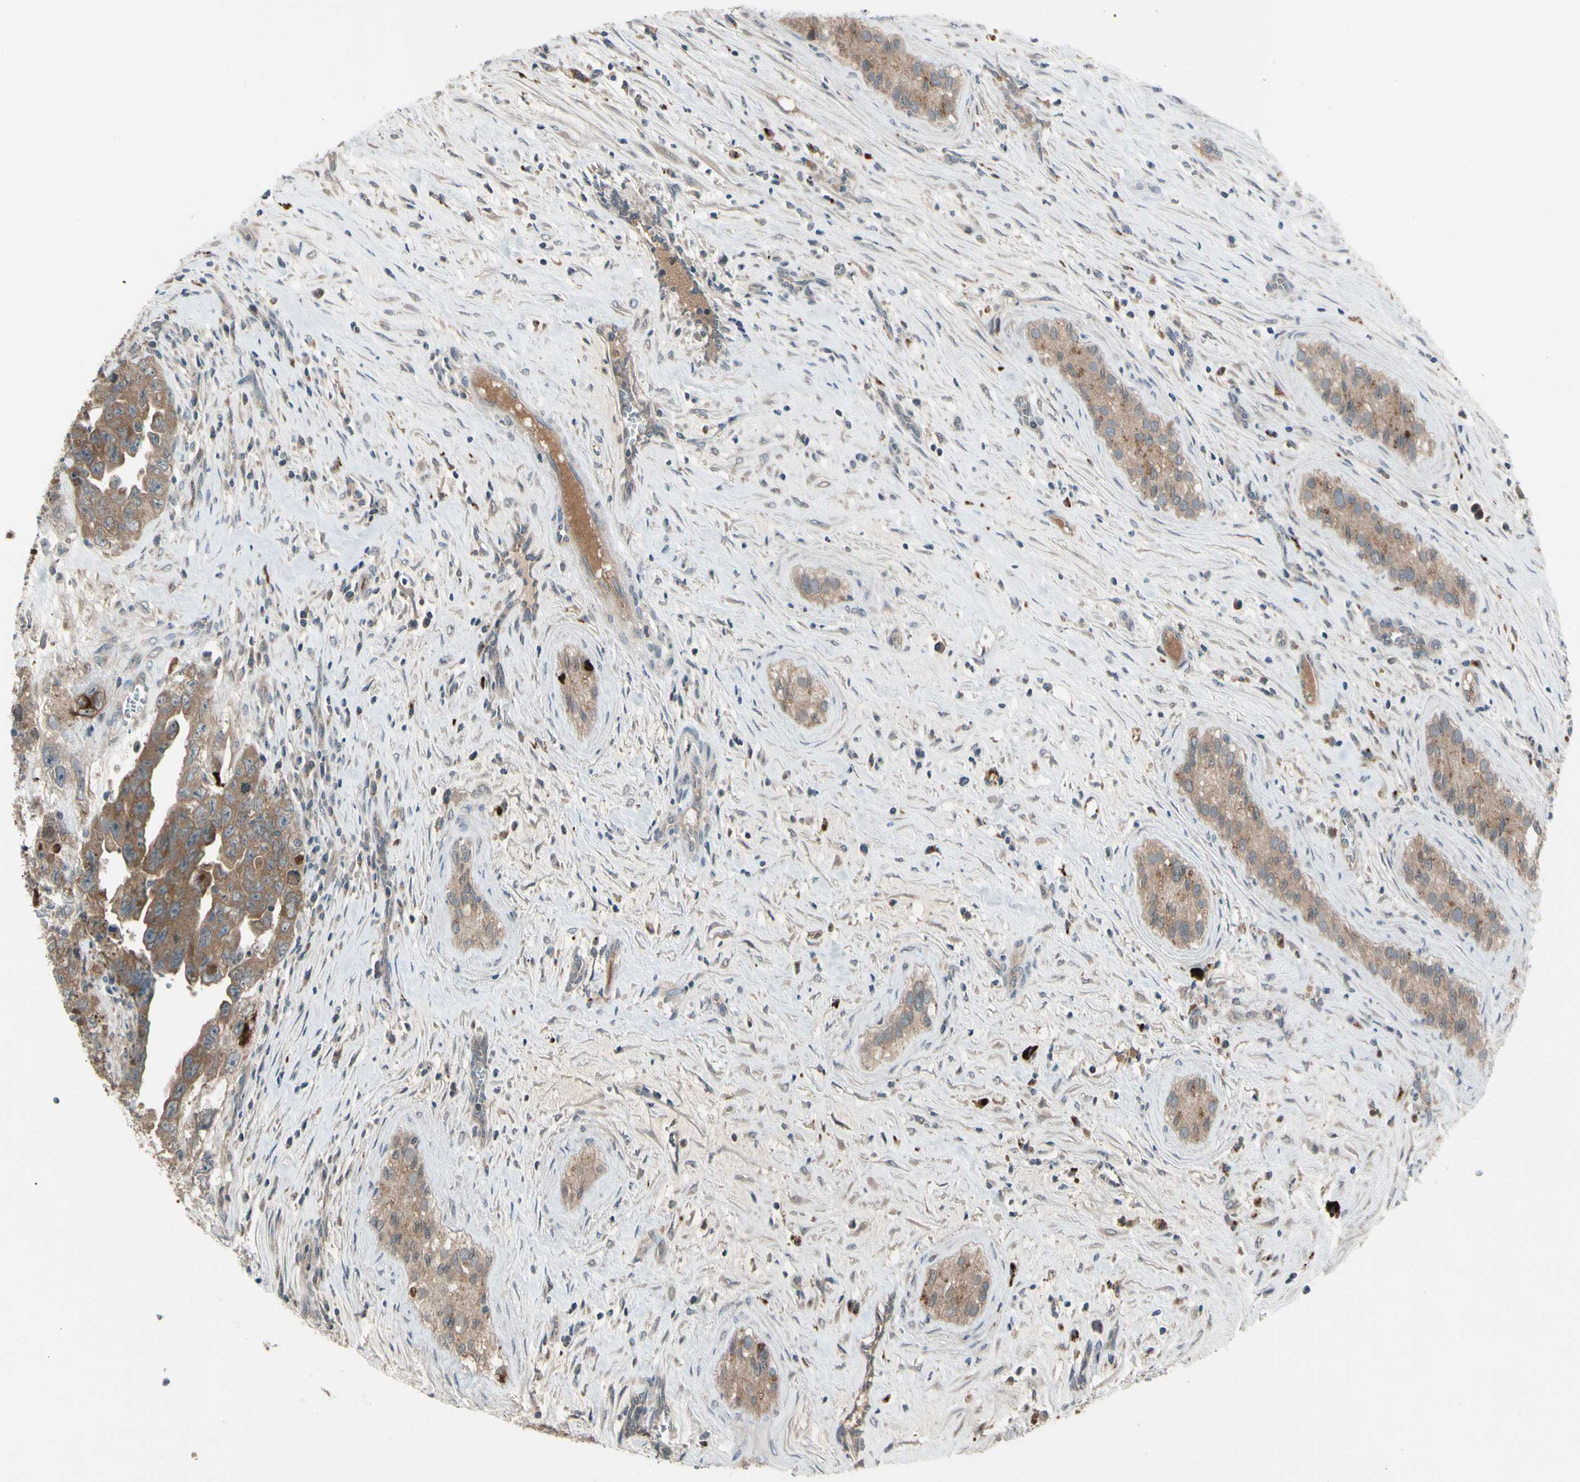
{"staining": {"intensity": "moderate", "quantity": ">75%", "location": "cytoplasmic/membranous"}, "tissue": "testis cancer", "cell_type": "Tumor cells", "image_type": "cancer", "snomed": [{"axis": "morphology", "description": "Carcinoma, Embryonal, NOS"}, {"axis": "topography", "description": "Testis"}], "caption": "Immunohistochemistry micrograph of neoplastic tissue: testis cancer stained using immunohistochemistry (IHC) exhibits medium levels of moderate protein expression localized specifically in the cytoplasmic/membranous of tumor cells, appearing as a cytoplasmic/membranous brown color.", "gene": "AFP", "patient": {"sex": "male", "age": 28}}